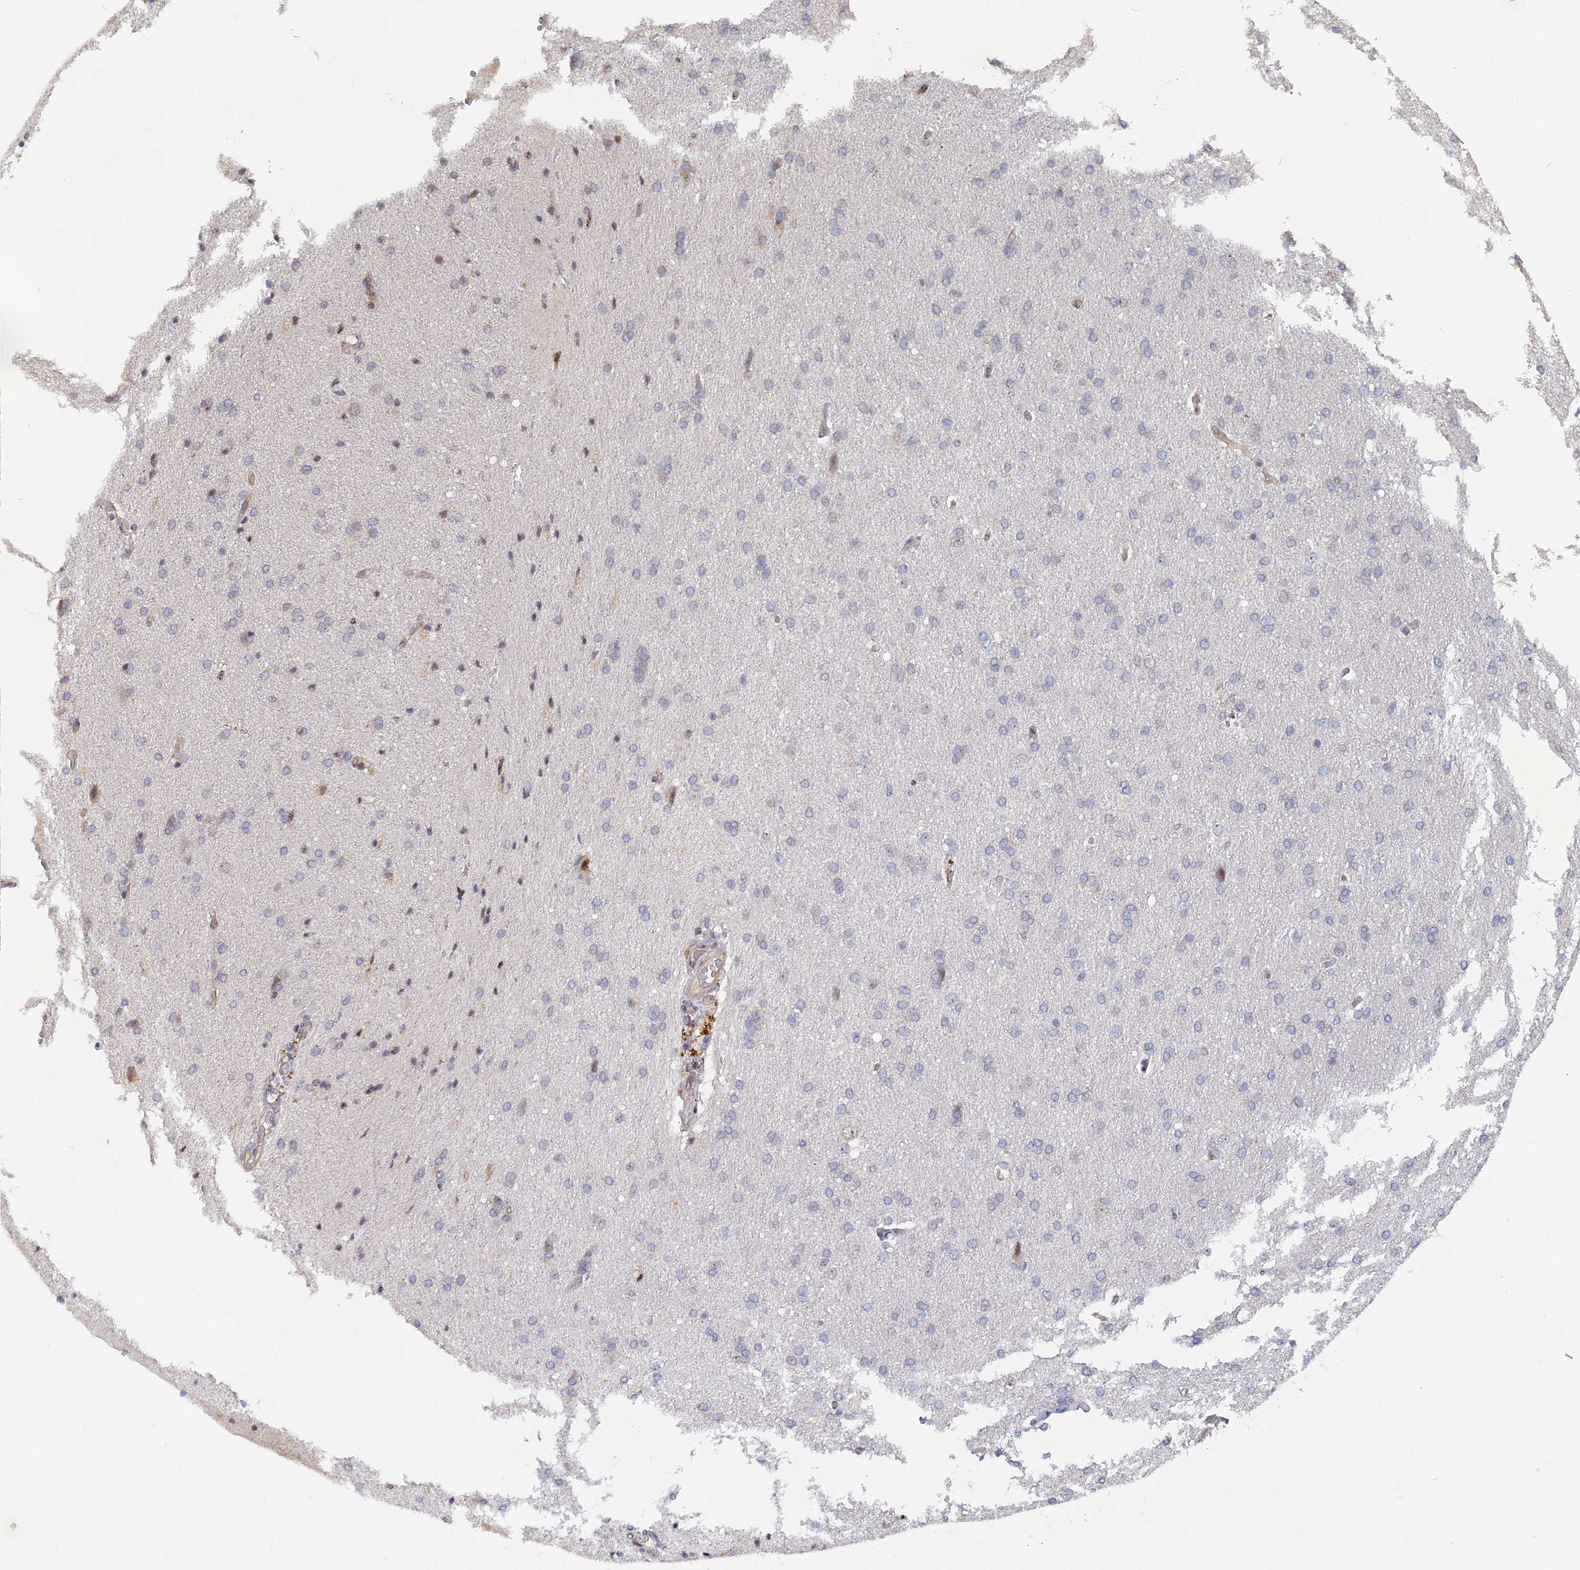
{"staining": {"intensity": "negative", "quantity": "none", "location": "none"}, "tissue": "cerebral cortex", "cell_type": "Endothelial cells", "image_type": "normal", "snomed": [{"axis": "morphology", "description": "Normal tissue, NOS"}, {"axis": "topography", "description": "Cerebral cortex"}], "caption": "DAB immunohistochemical staining of unremarkable human cerebral cortex shows no significant staining in endothelial cells. The staining is performed using DAB brown chromogen with nuclei counter-stained in using hematoxylin.", "gene": "FAM98C", "patient": {"sex": "male", "age": 62}}